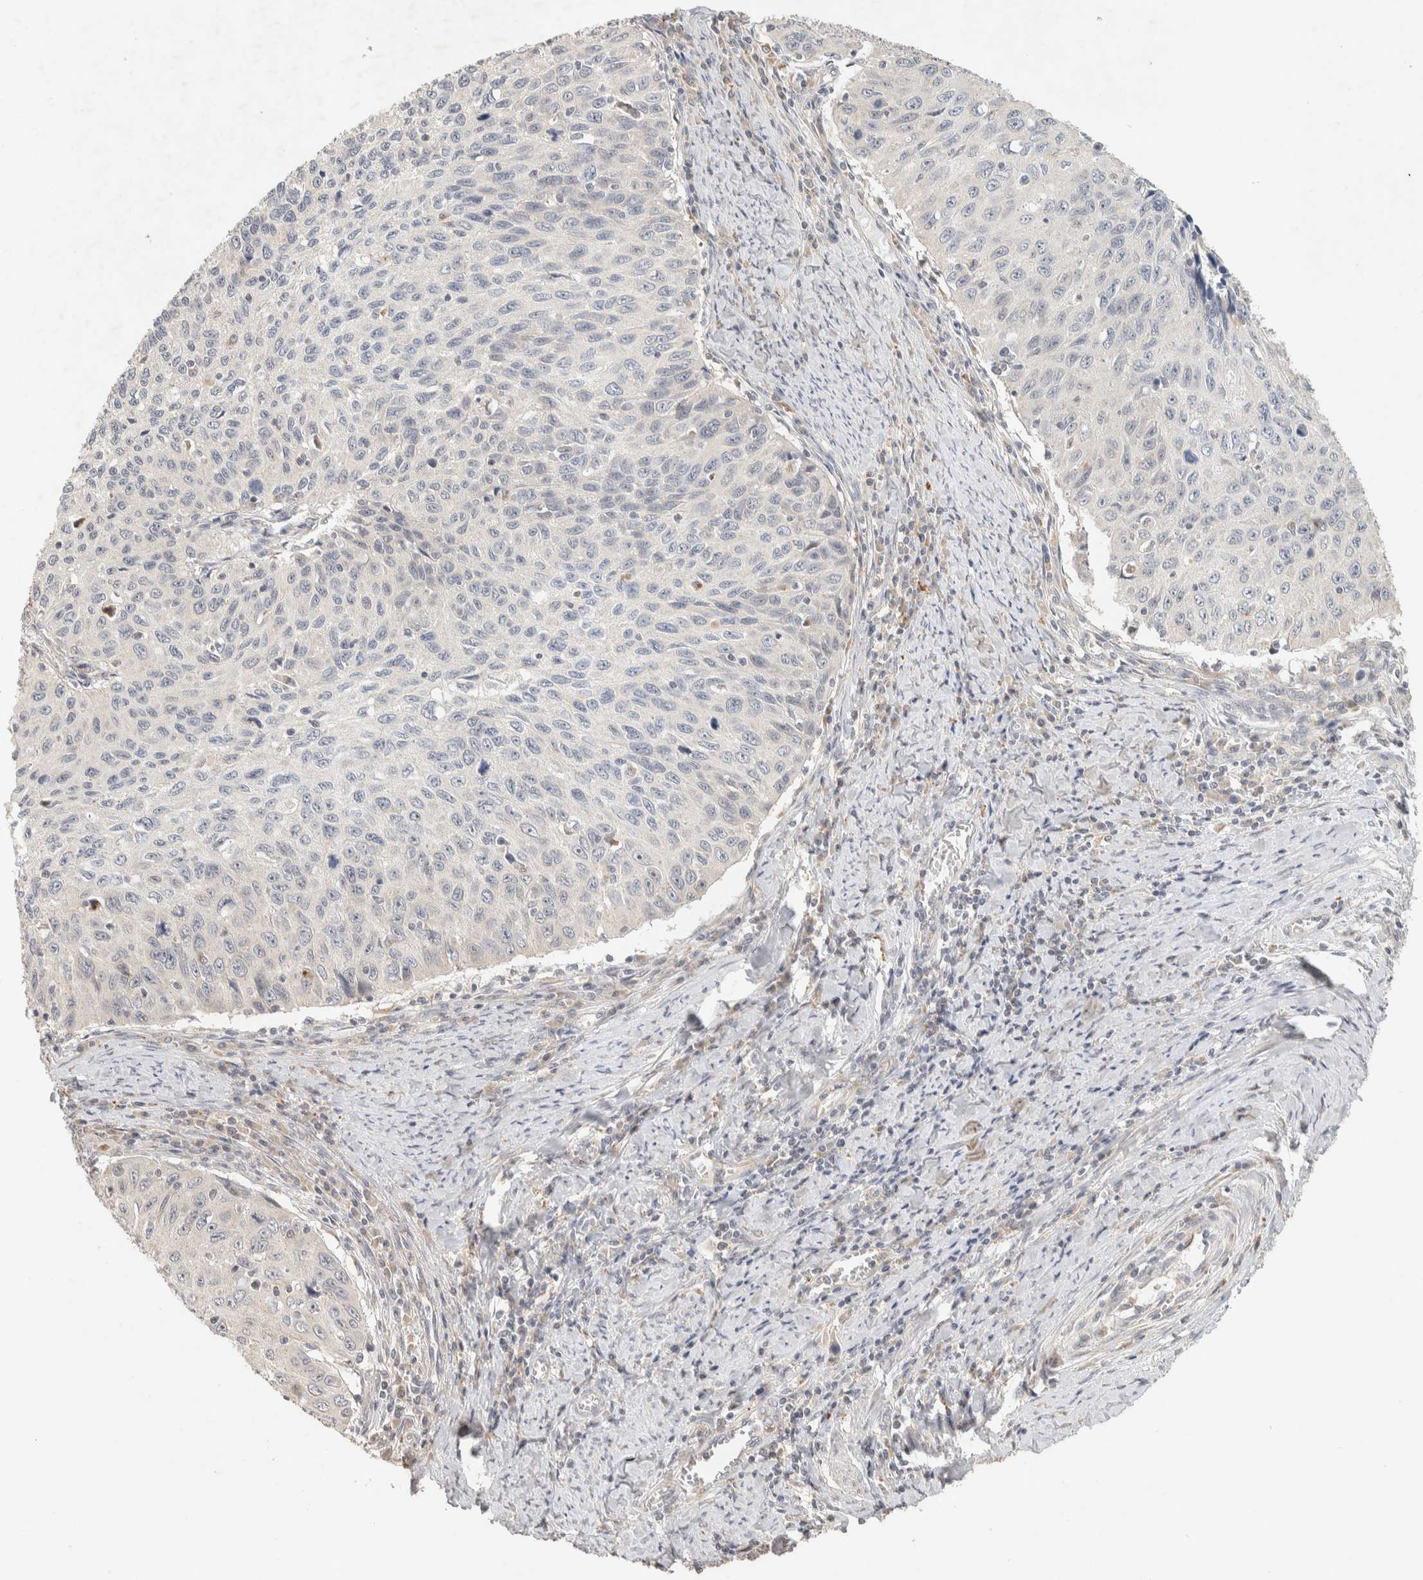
{"staining": {"intensity": "negative", "quantity": "none", "location": "none"}, "tissue": "cervical cancer", "cell_type": "Tumor cells", "image_type": "cancer", "snomed": [{"axis": "morphology", "description": "Squamous cell carcinoma, NOS"}, {"axis": "topography", "description": "Cervix"}], "caption": "Photomicrograph shows no protein staining in tumor cells of squamous cell carcinoma (cervical) tissue.", "gene": "ITPA", "patient": {"sex": "female", "age": 53}}